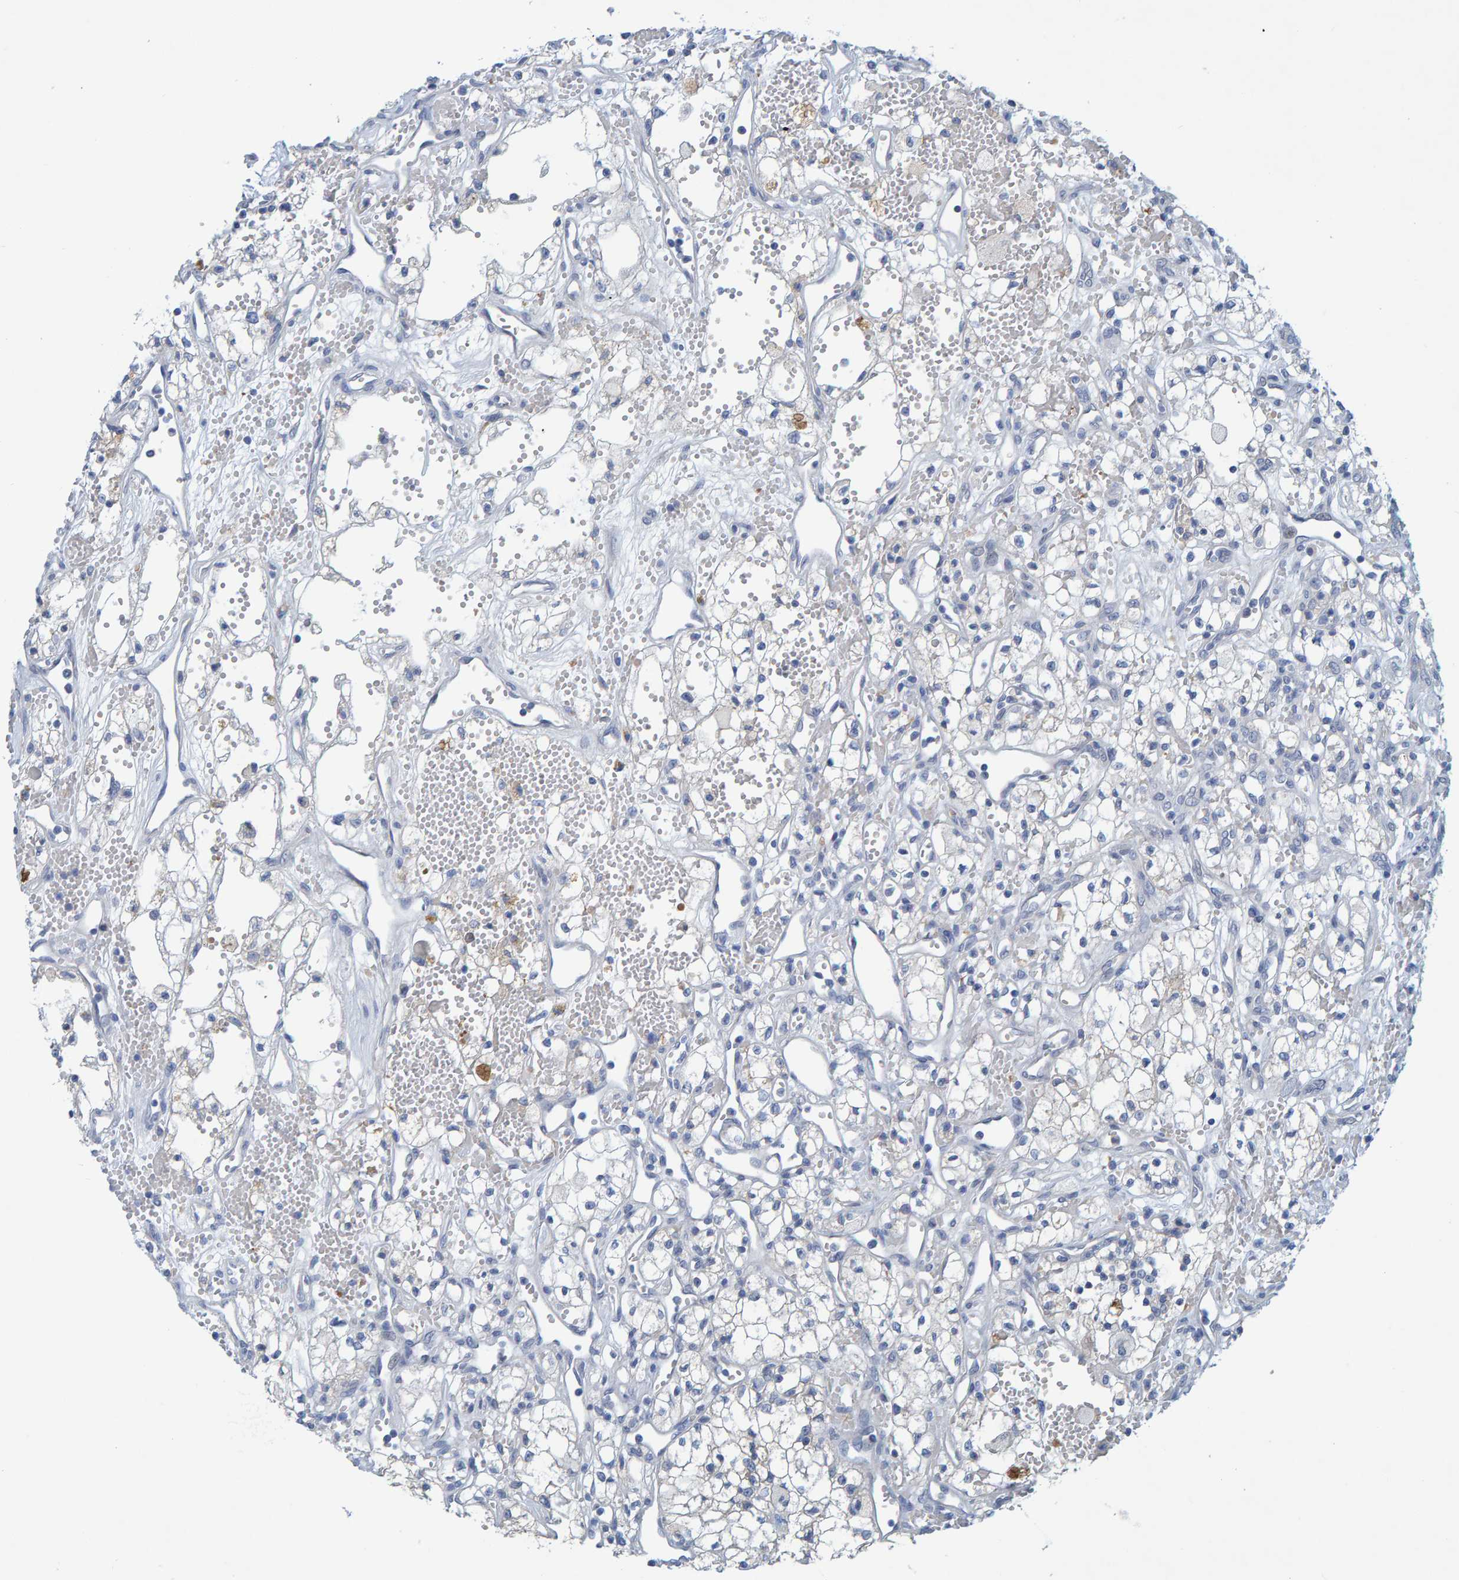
{"staining": {"intensity": "negative", "quantity": "none", "location": "none"}, "tissue": "renal cancer", "cell_type": "Tumor cells", "image_type": "cancer", "snomed": [{"axis": "morphology", "description": "Adenocarcinoma, NOS"}, {"axis": "topography", "description": "Kidney"}], "caption": "There is no significant staining in tumor cells of renal cancer (adenocarcinoma).", "gene": "ALAD", "patient": {"sex": "male", "age": 59}}